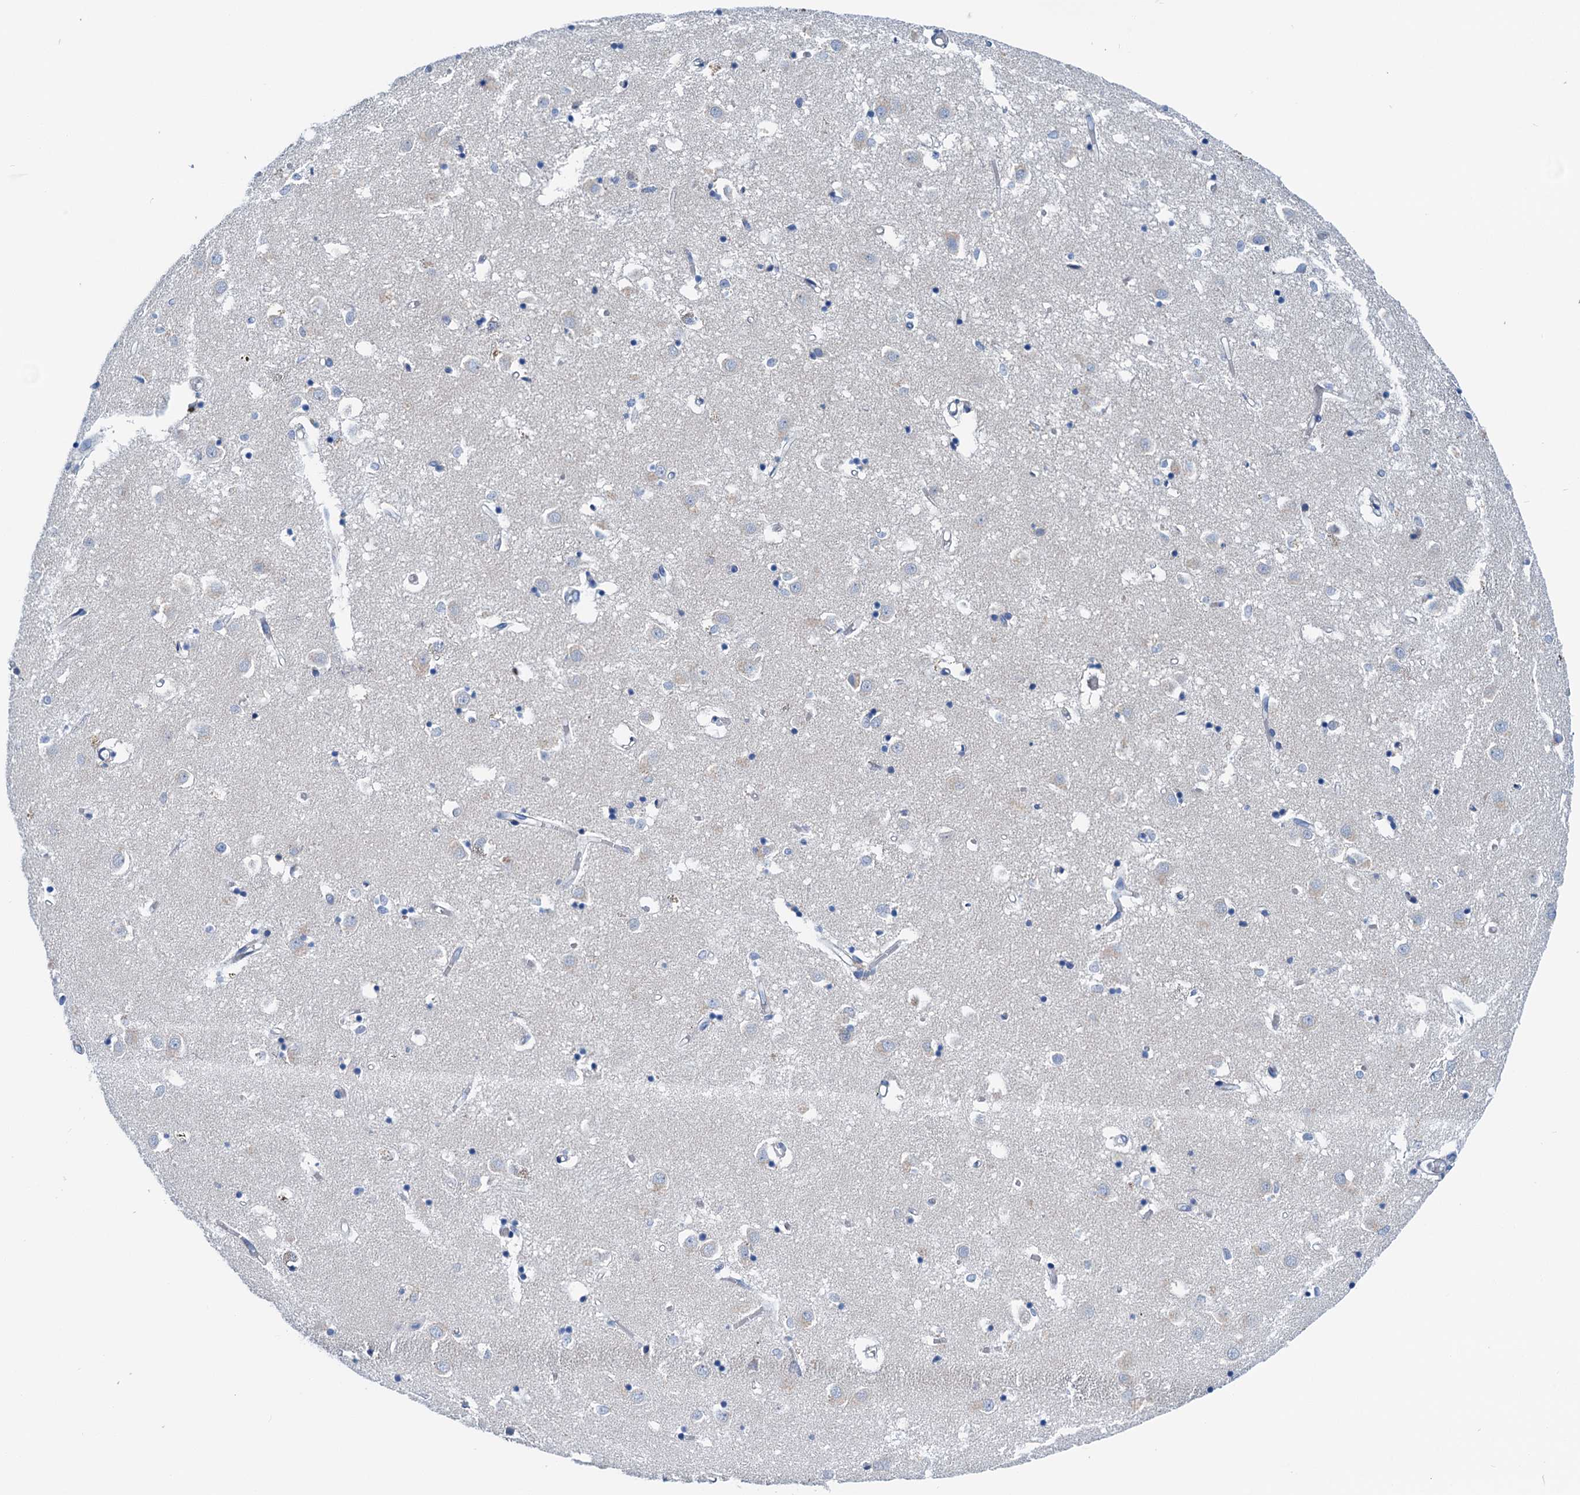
{"staining": {"intensity": "negative", "quantity": "none", "location": "none"}, "tissue": "caudate", "cell_type": "Glial cells", "image_type": "normal", "snomed": [{"axis": "morphology", "description": "Normal tissue, NOS"}, {"axis": "topography", "description": "Lateral ventricle wall"}], "caption": "This is a histopathology image of immunohistochemistry (IHC) staining of normal caudate, which shows no staining in glial cells. Nuclei are stained in blue.", "gene": "KNDC1", "patient": {"sex": "male", "age": 70}}